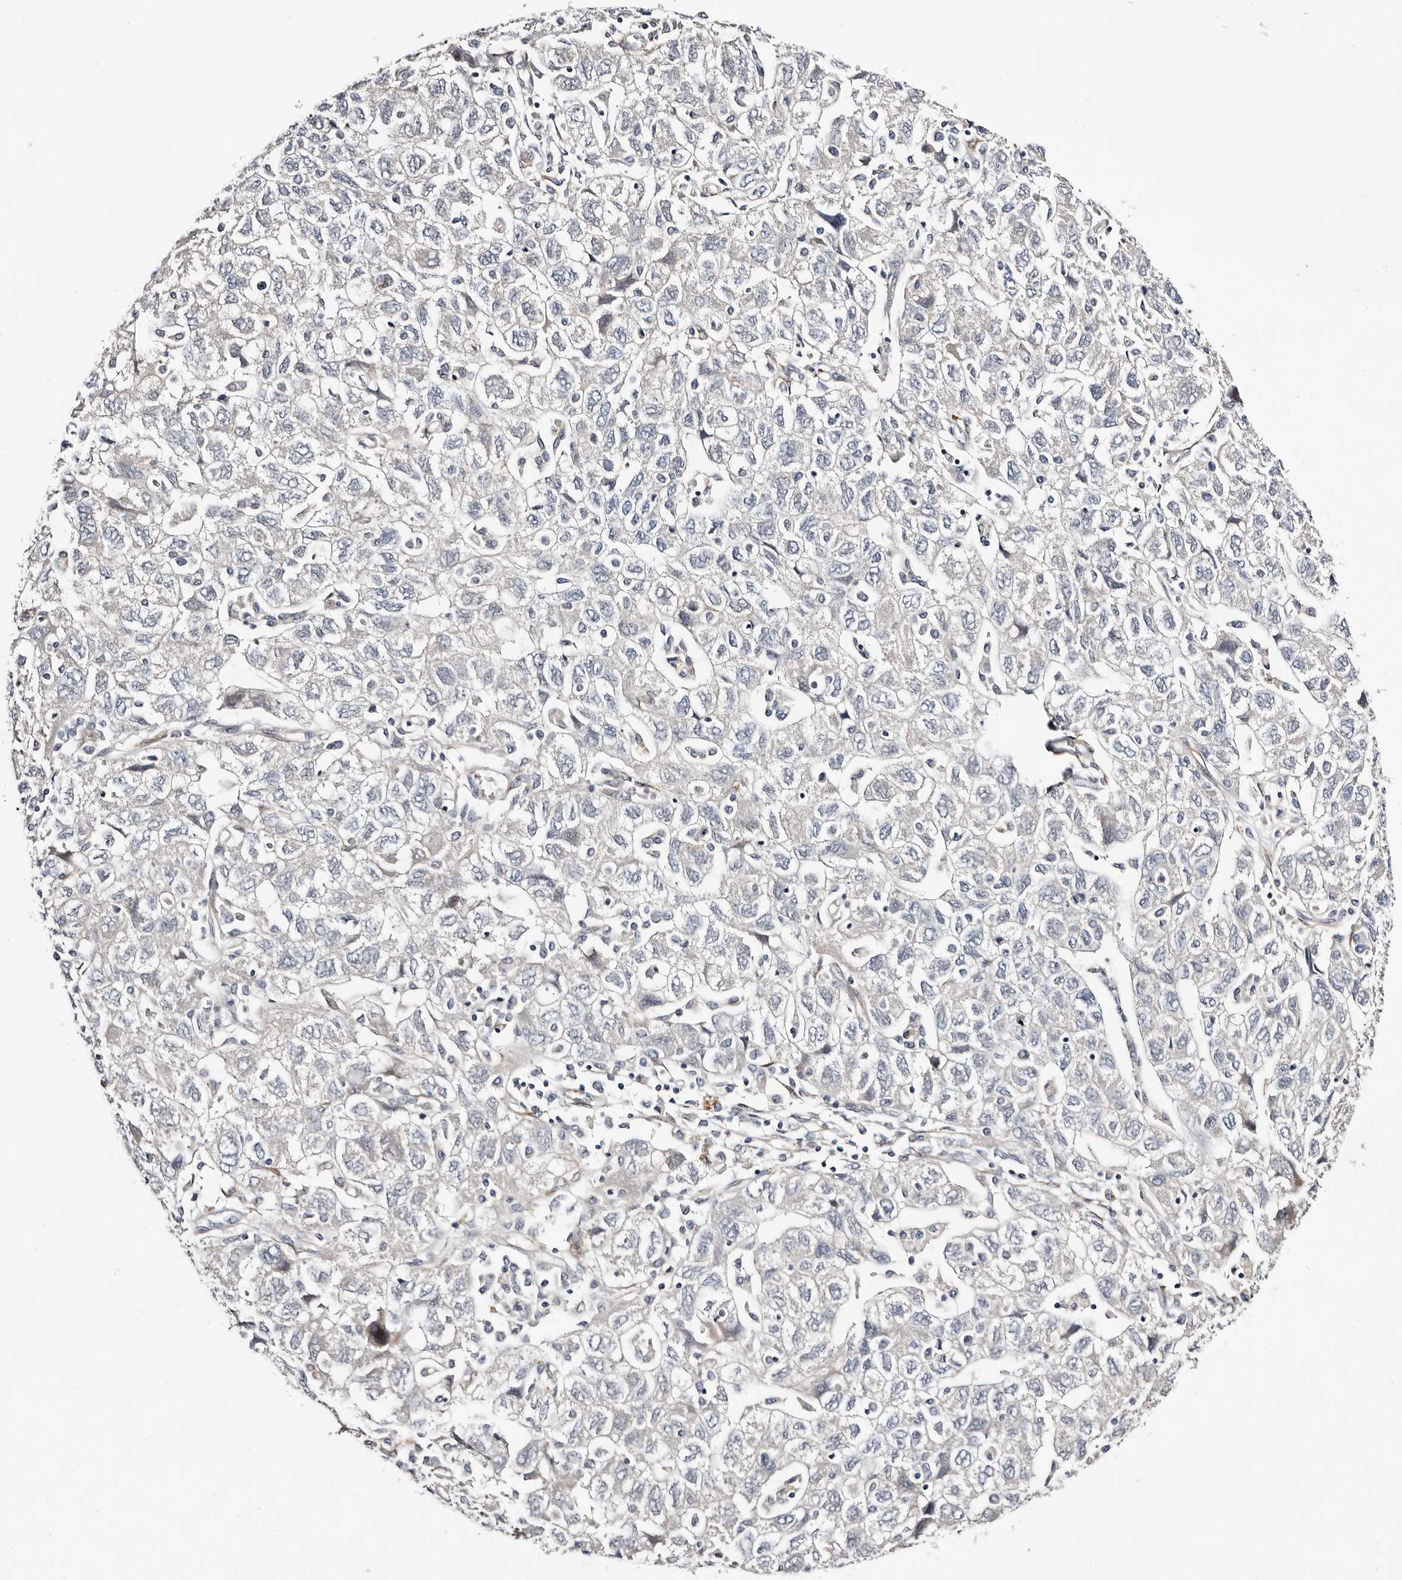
{"staining": {"intensity": "negative", "quantity": "none", "location": "none"}, "tissue": "ovarian cancer", "cell_type": "Tumor cells", "image_type": "cancer", "snomed": [{"axis": "morphology", "description": "Carcinoma, NOS"}, {"axis": "morphology", "description": "Cystadenocarcinoma, serous, NOS"}, {"axis": "topography", "description": "Ovary"}], "caption": "Immunohistochemistry photomicrograph of human carcinoma (ovarian) stained for a protein (brown), which exhibits no positivity in tumor cells.", "gene": "USH1C", "patient": {"sex": "female", "age": 69}}